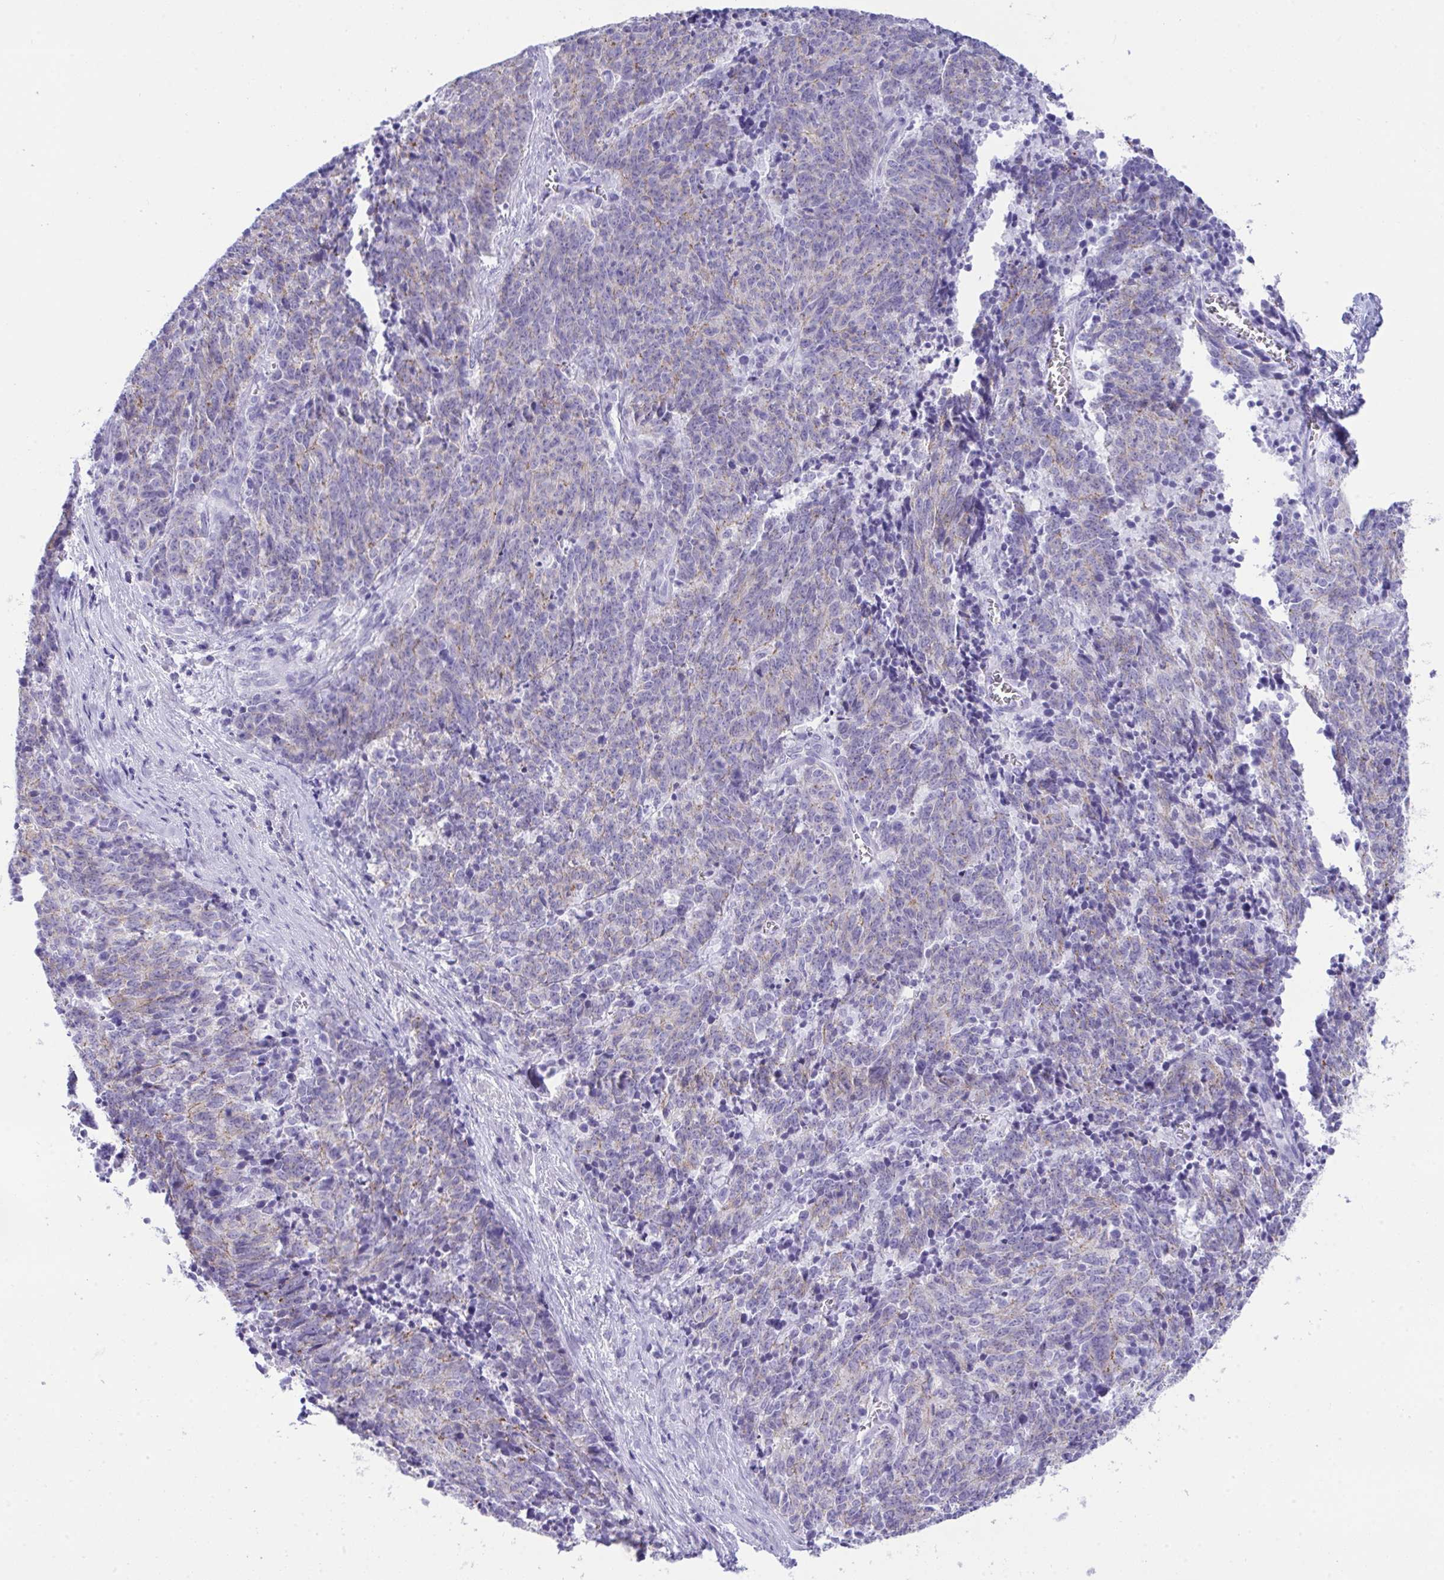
{"staining": {"intensity": "weak", "quantity": "<25%", "location": "cytoplasmic/membranous"}, "tissue": "cervical cancer", "cell_type": "Tumor cells", "image_type": "cancer", "snomed": [{"axis": "morphology", "description": "Squamous cell carcinoma, NOS"}, {"axis": "topography", "description": "Cervix"}], "caption": "Immunohistochemistry (IHC) micrograph of neoplastic tissue: cervical cancer stained with DAB (3,3'-diaminobenzidine) exhibits no significant protein expression in tumor cells. (IHC, brightfield microscopy, high magnification).", "gene": "GLB1L2", "patient": {"sex": "female", "age": 29}}